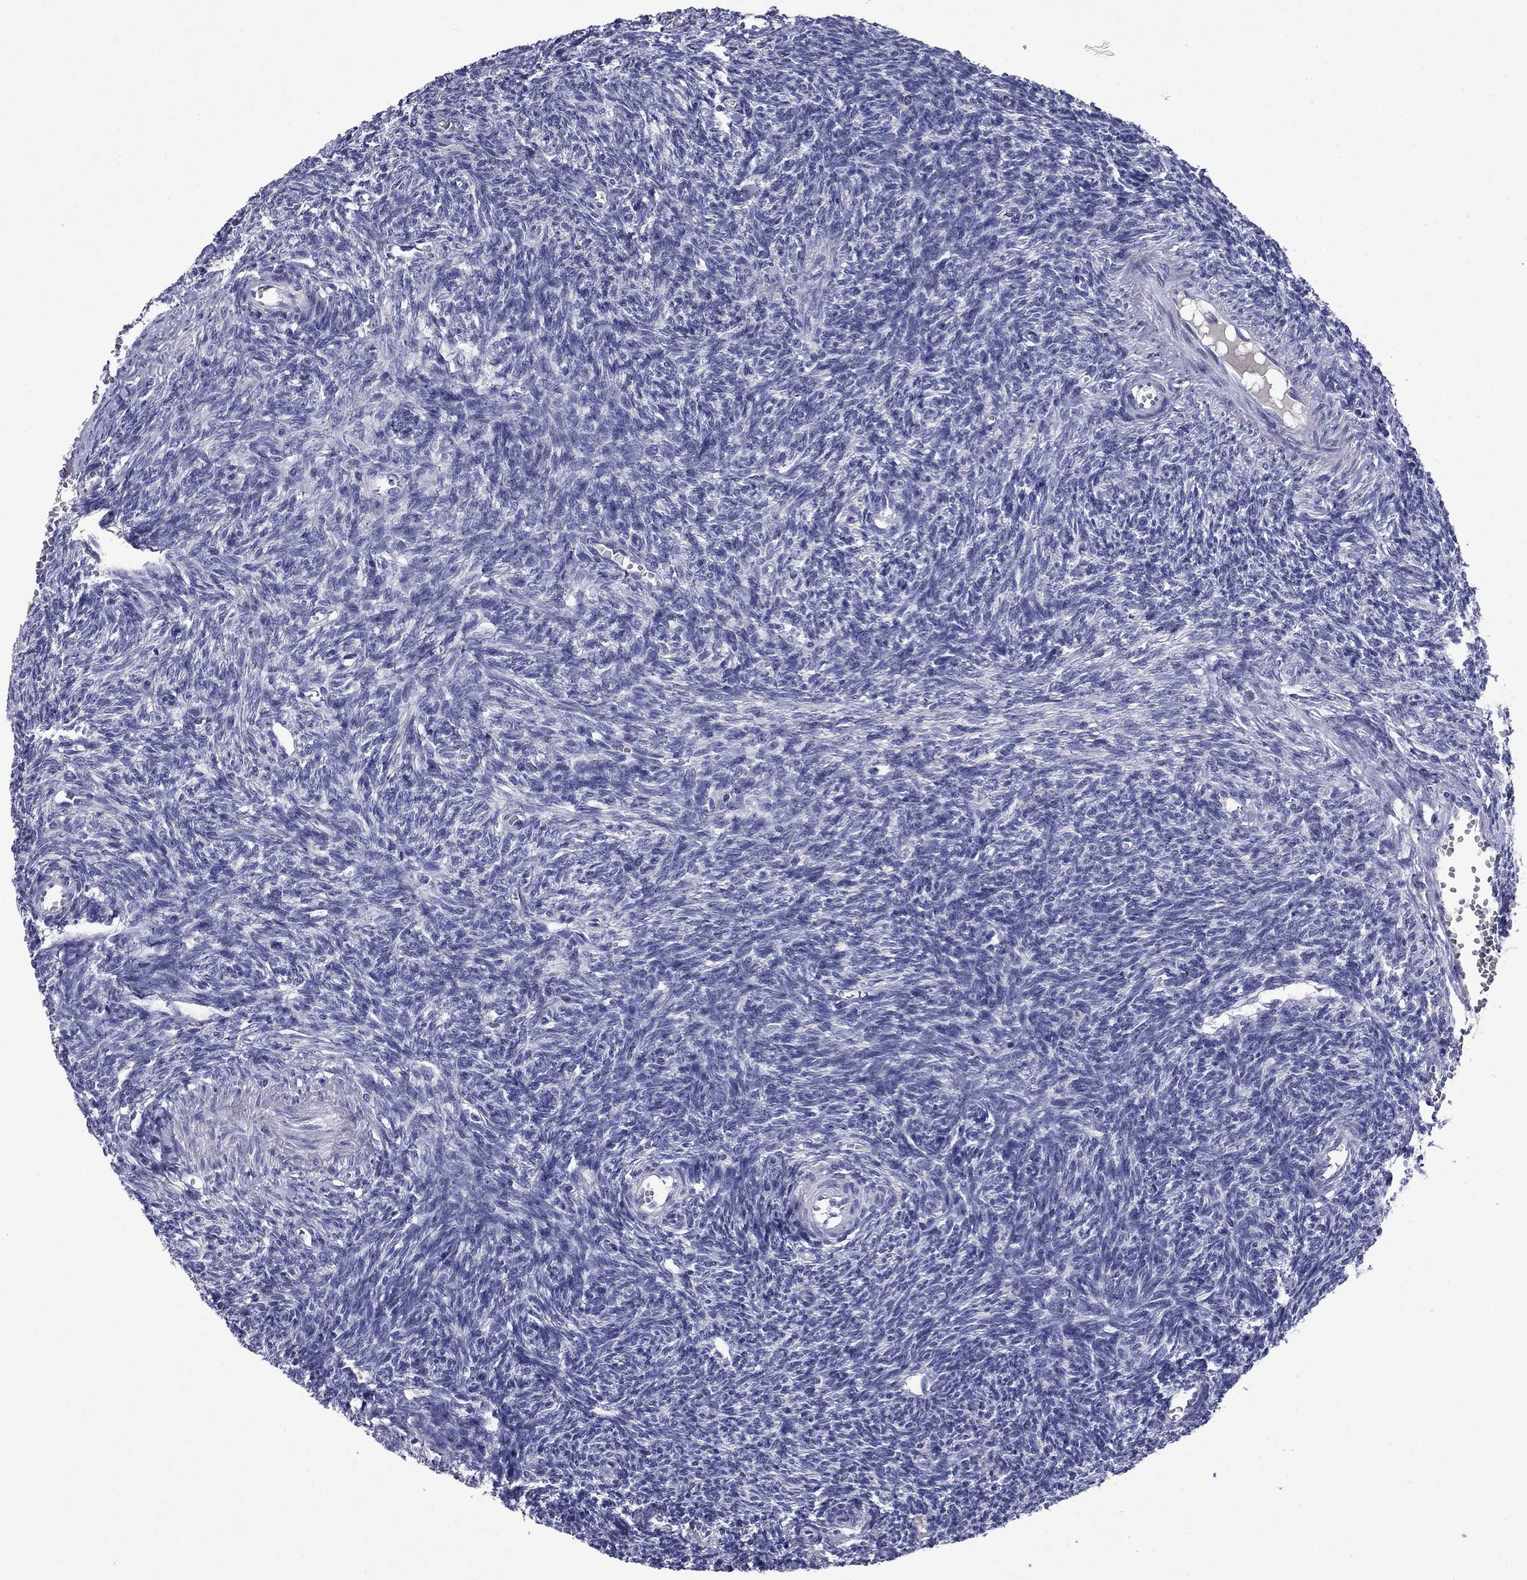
{"staining": {"intensity": "negative", "quantity": "none", "location": "none"}, "tissue": "ovary", "cell_type": "Ovarian stroma cells", "image_type": "normal", "snomed": [{"axis": "morphology", "description": "Normal tissue, NOS"}, {"axis": "topography", "description": "Ovary"}], "caption": "IHC micrograph of normal ovary: ovary stained with DAB (3,3'-diaminobenzidine) demonstrates no significant protein positivity in ovarian stroma cells.", "gene": "CFAP119", "patient": {"sex": "female", "age": 27}}